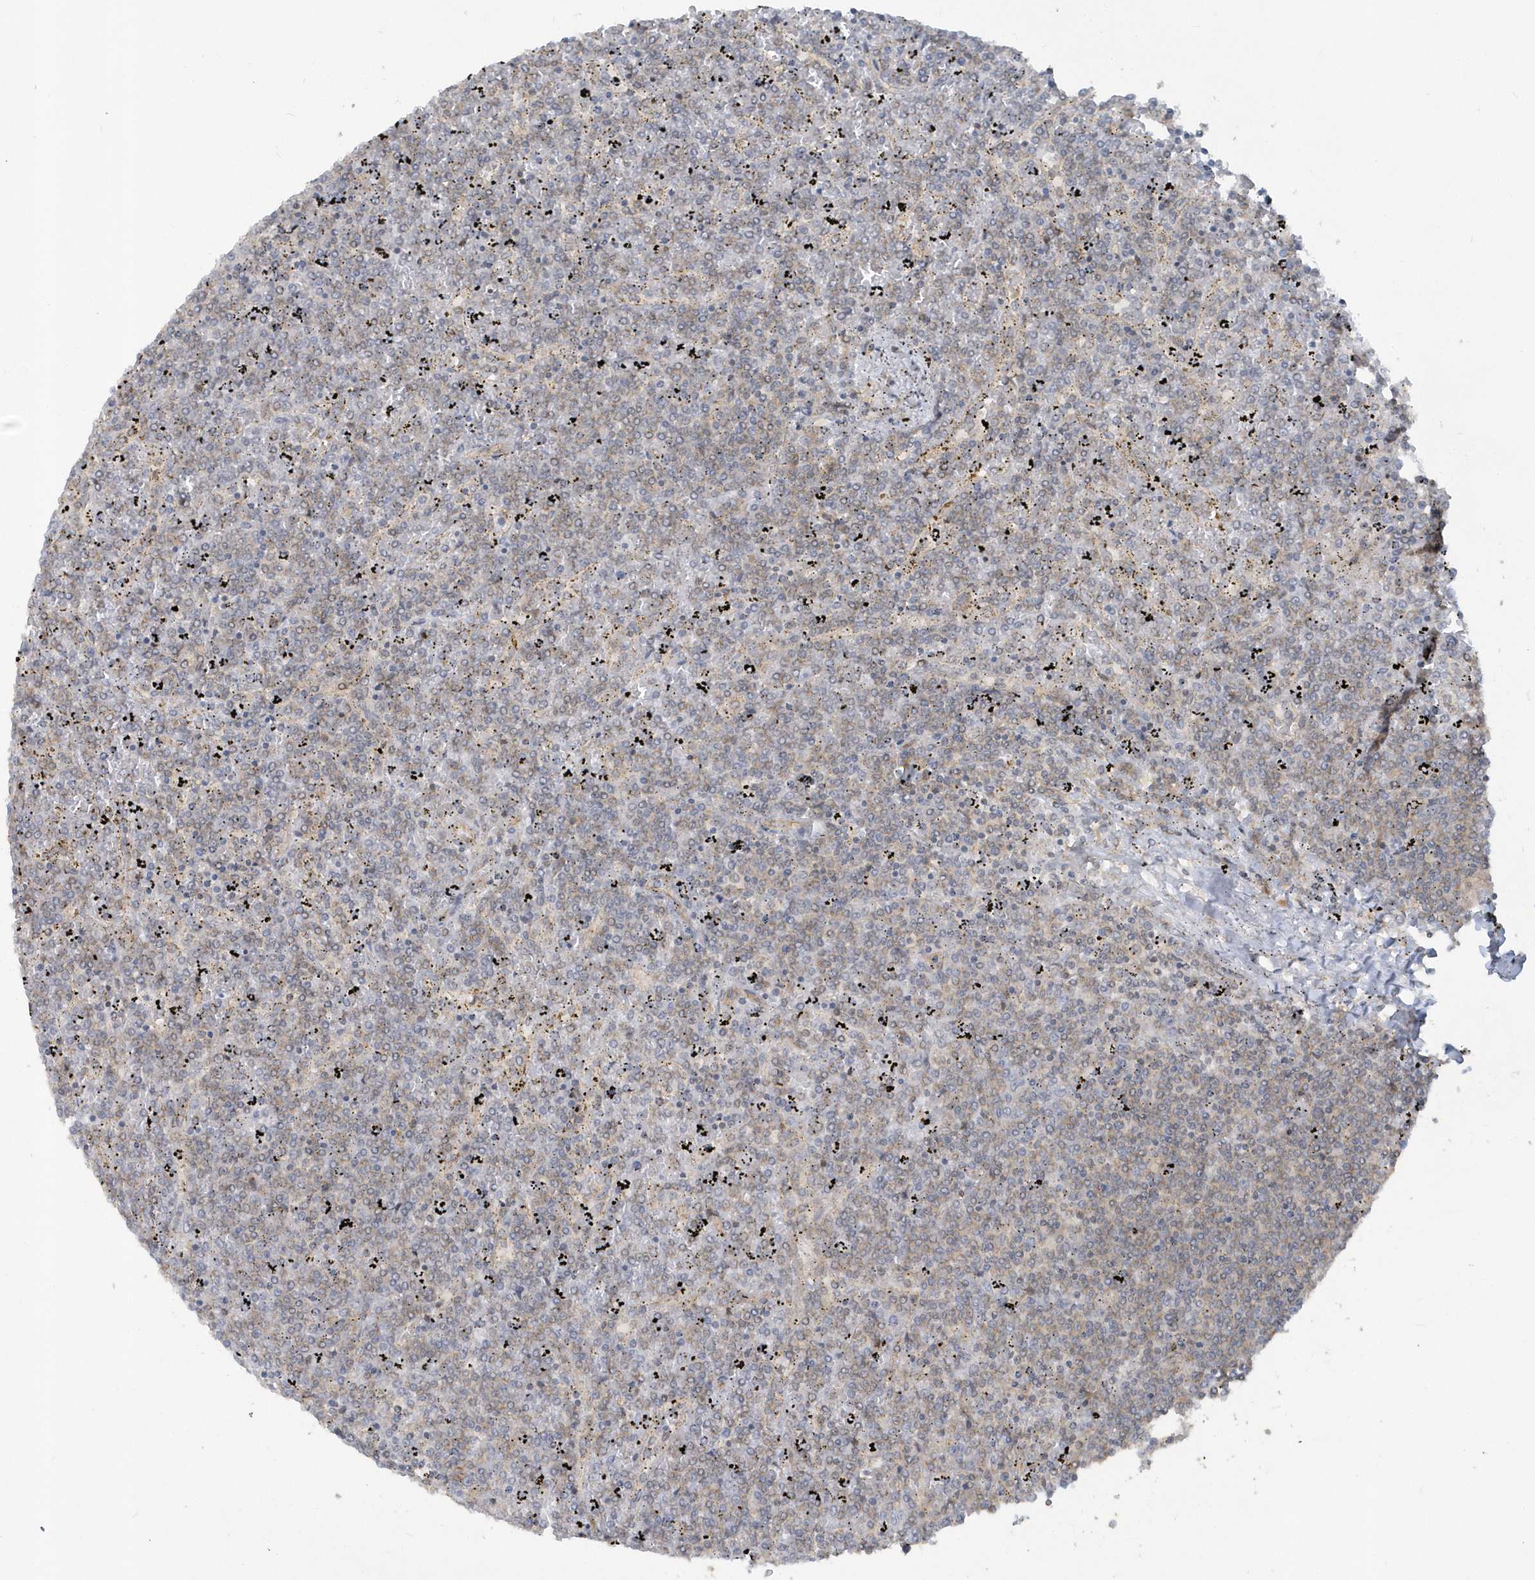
{"staining": {"intensity": "weak", "quantity": "25%-75%", "location": "cytoplasmic/membranous"}, "tissue": "lymphoma", "cell_type": "Tumor cells", "image_type": "cancer", "snomed": [{"axis": "morphology", "description": "Malignant lymphoma, non-Hodgkin's type, Low grade"}, {"axis": "topography", "description": "Spleen"}], "caption": "This image shows immunohistochemistry staining of malignant lymphoma, non-Hodgkin's type (low-grade), with low weak cytoplasmic/membranous staining in about 25%-75% of tumor cells.", "gene": "STIM2", "patient": {"sex": "female", "age": 19}}